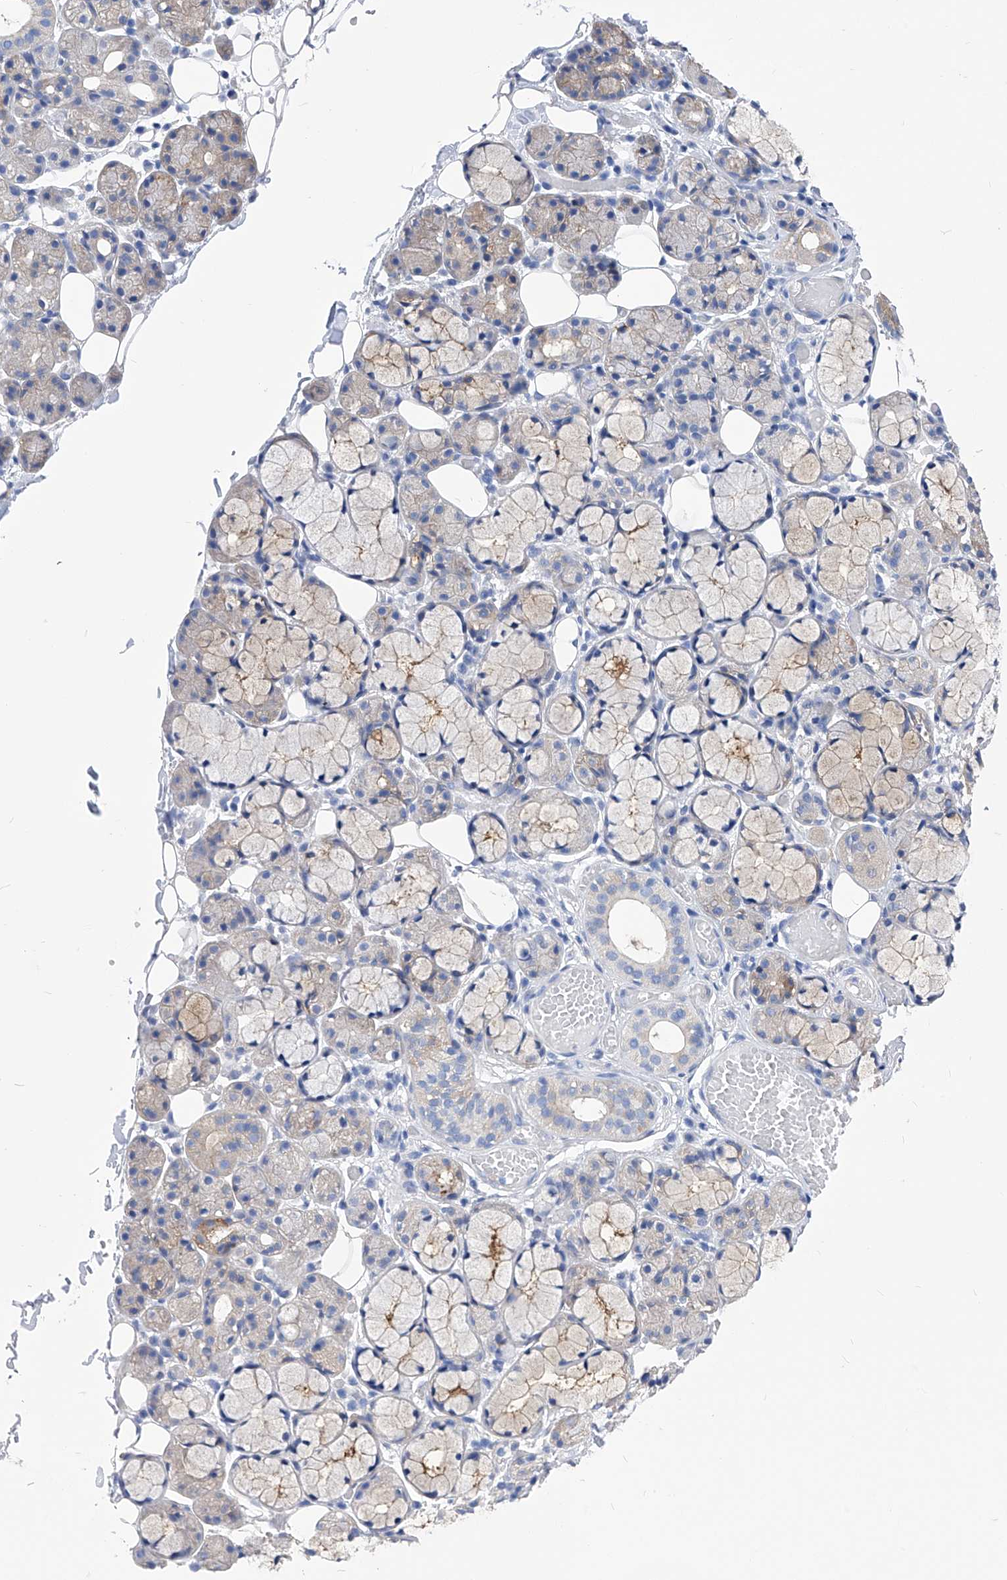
{"staining": {"intensity": "moderate", "quantity": "<25%", "location": "cytoplasmic/membranous"}, "tissue": "salivary gland", "cell_type": "Glandular cells", "image_type": "normal", "snomed": [{"axis": "morphology", "description": "Normal tissue, NOS"}, {"axis": "topography", "description": "Salivary gland"}], "caption": "This is an image of immunohistochemistry staining of benign salivary gland, which shows moderate positivity in the cytoplasmic/membranous of glandular cells.", "gene": "XPNPEP1", "patient": {"sex": "male", "age": 63}}